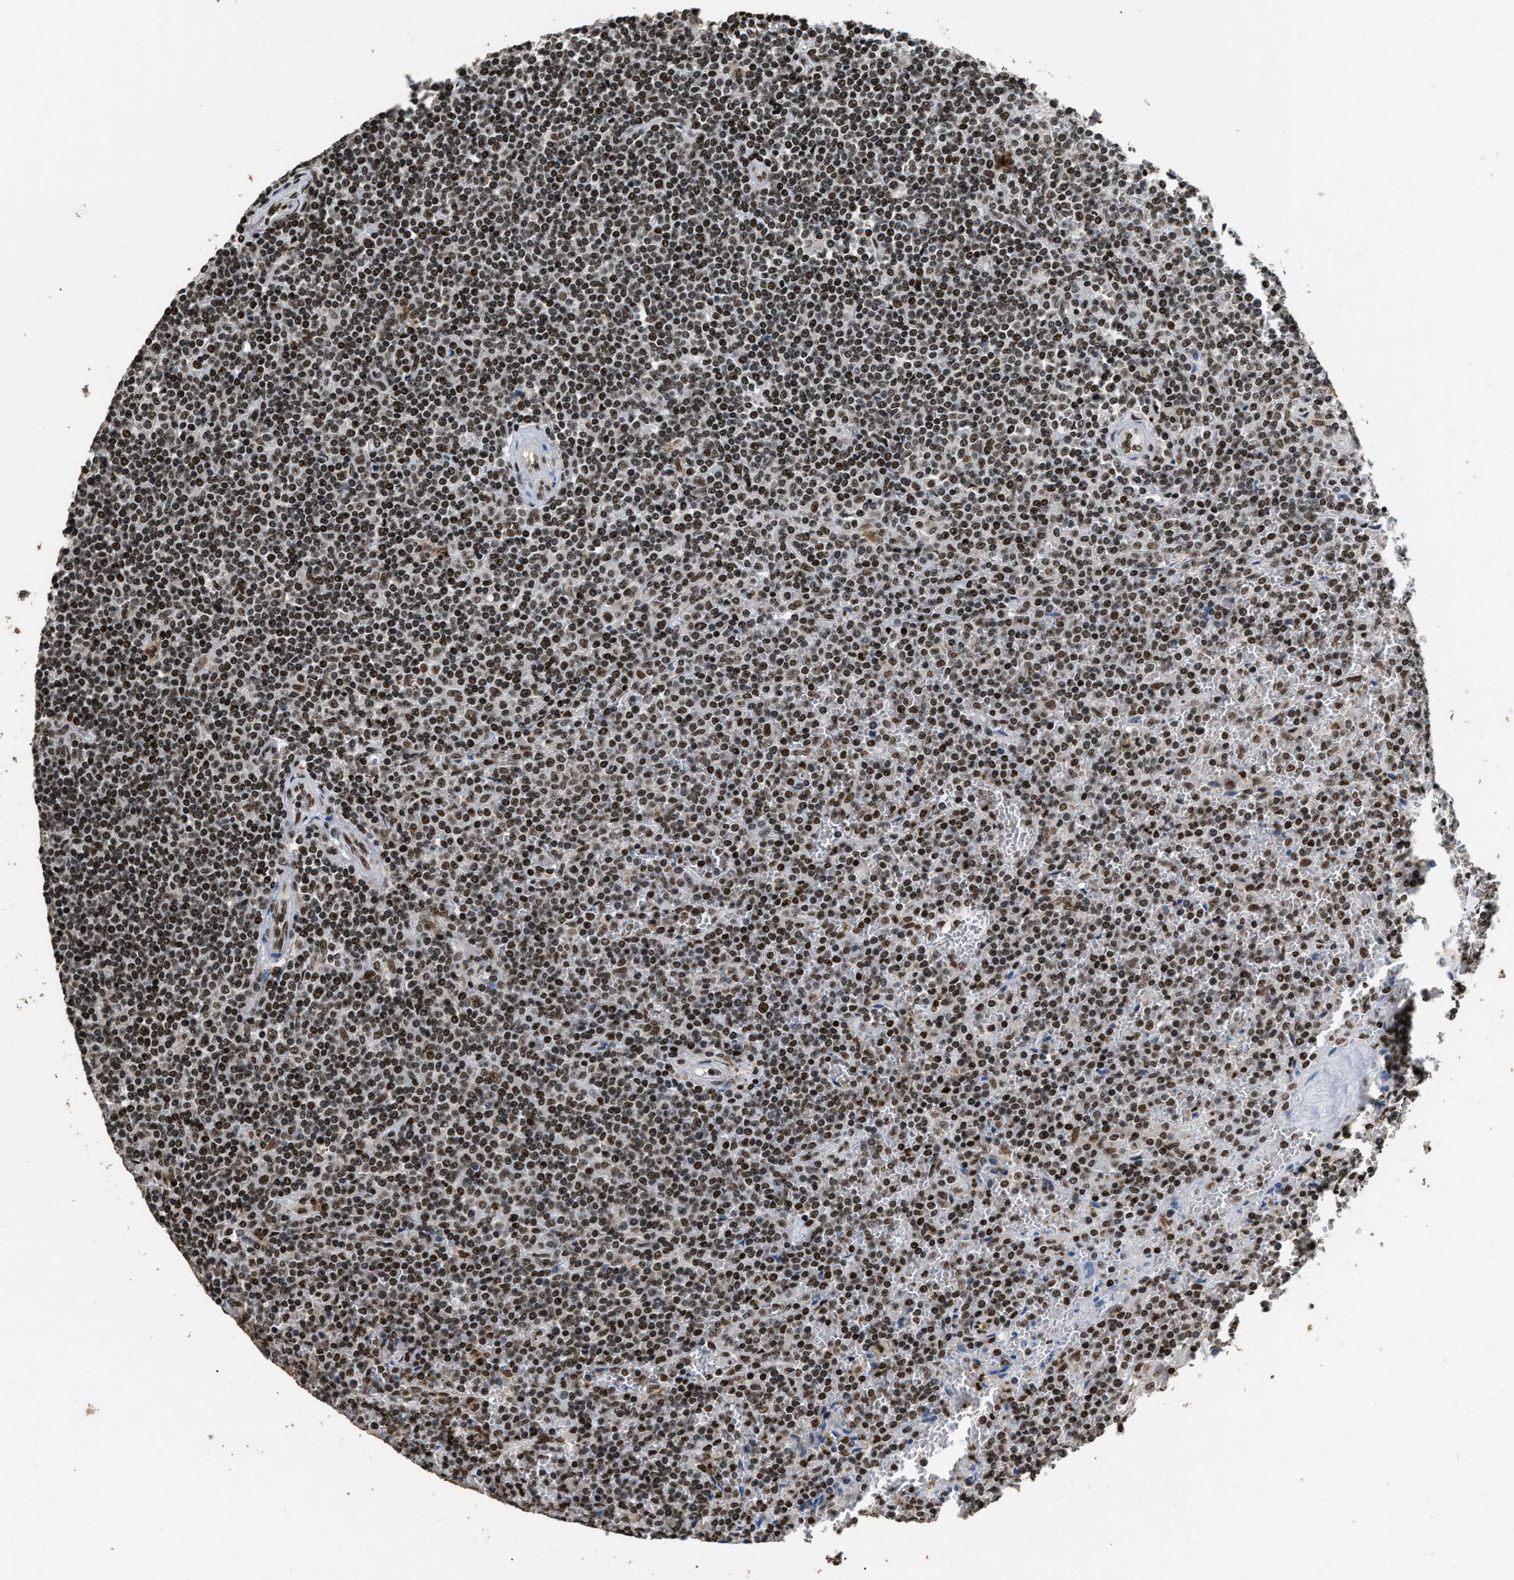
{"staining": {"intensity": "moderate", "quantity": ">75%", "location": "nuclear"}, "tissue": "lymphoma", "cell_type": "Tumor cells", "image_type": "cancer", "snomed": [{"axis": "morphology", "description": "Malignant lymphoma, non-Hodgkin's type, Low grade"}, {"axis": "topography", "description": "Spleen"}], "caption": "Low-grade malignant lymphoma, non-Hodgkin's type was stained to show a protein in brown. There is medium levels of moderate nuclear positivity in approximately >75% of tumor cells. (brown staining indicates protein expression, while blue staining denotes nuclei).", "gene": "RAD21", "patient": {"sex": "female", "age": 19}}